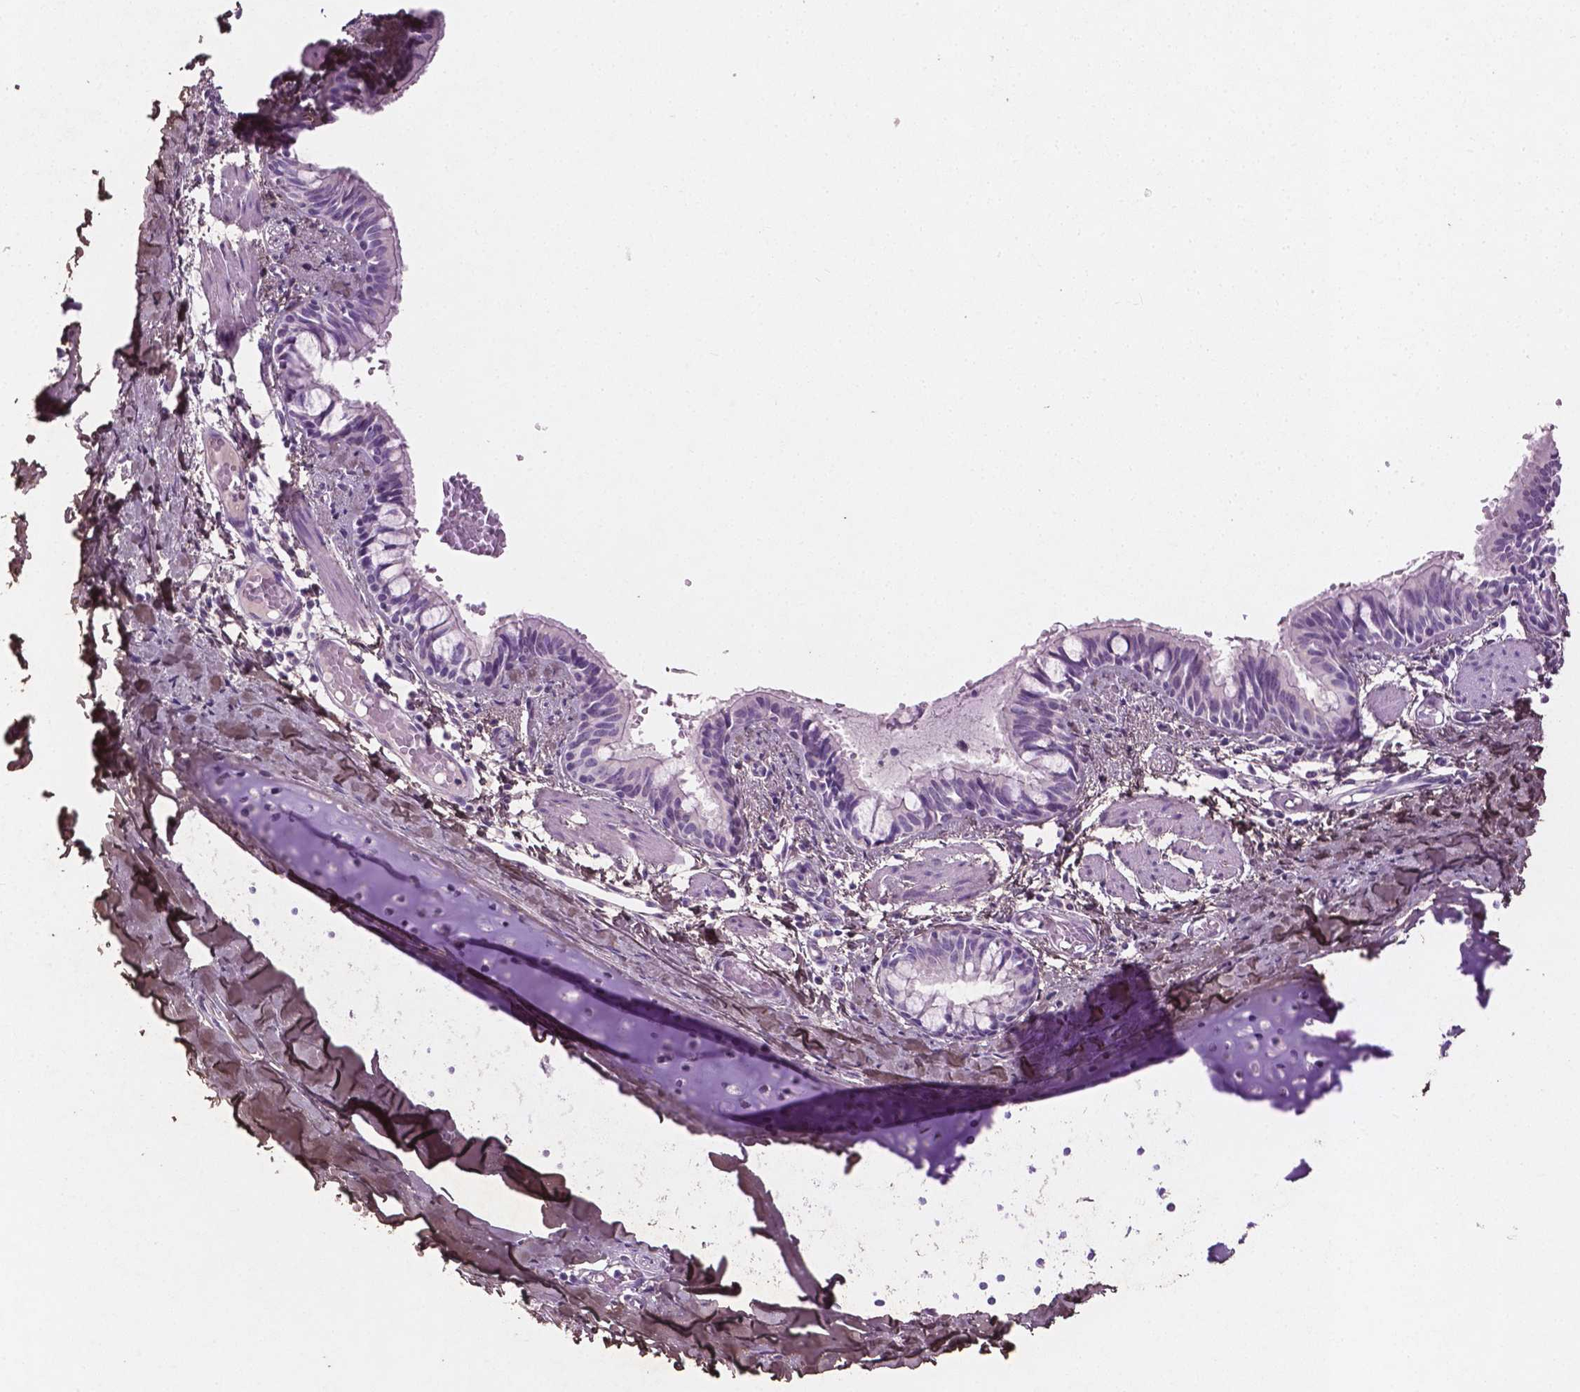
{"staining": {"intensity": "negative", "quantity": "none", "location": "none"}, "tissue": "bronchus", "cell_type": "Respiratory epithelial cells", "image_type": "normal", "snomed": [{"axis": "morphology", "description": "Normal tissue, NOS"}, {"axis": "topography", "description": "Bronchus"}], "caption": "A micrograph of human bronchus is negative for staining in respiratory epithelial cells. The staining was performed using DAB (3,3'-diaminobenzidine) to visualize the protein expression in brown, while the nuclei were stained in blue with hematoxylin (Magnification: 20x).", "gene": "DLG2", "patient": {"sex": "male", "age": 1}}